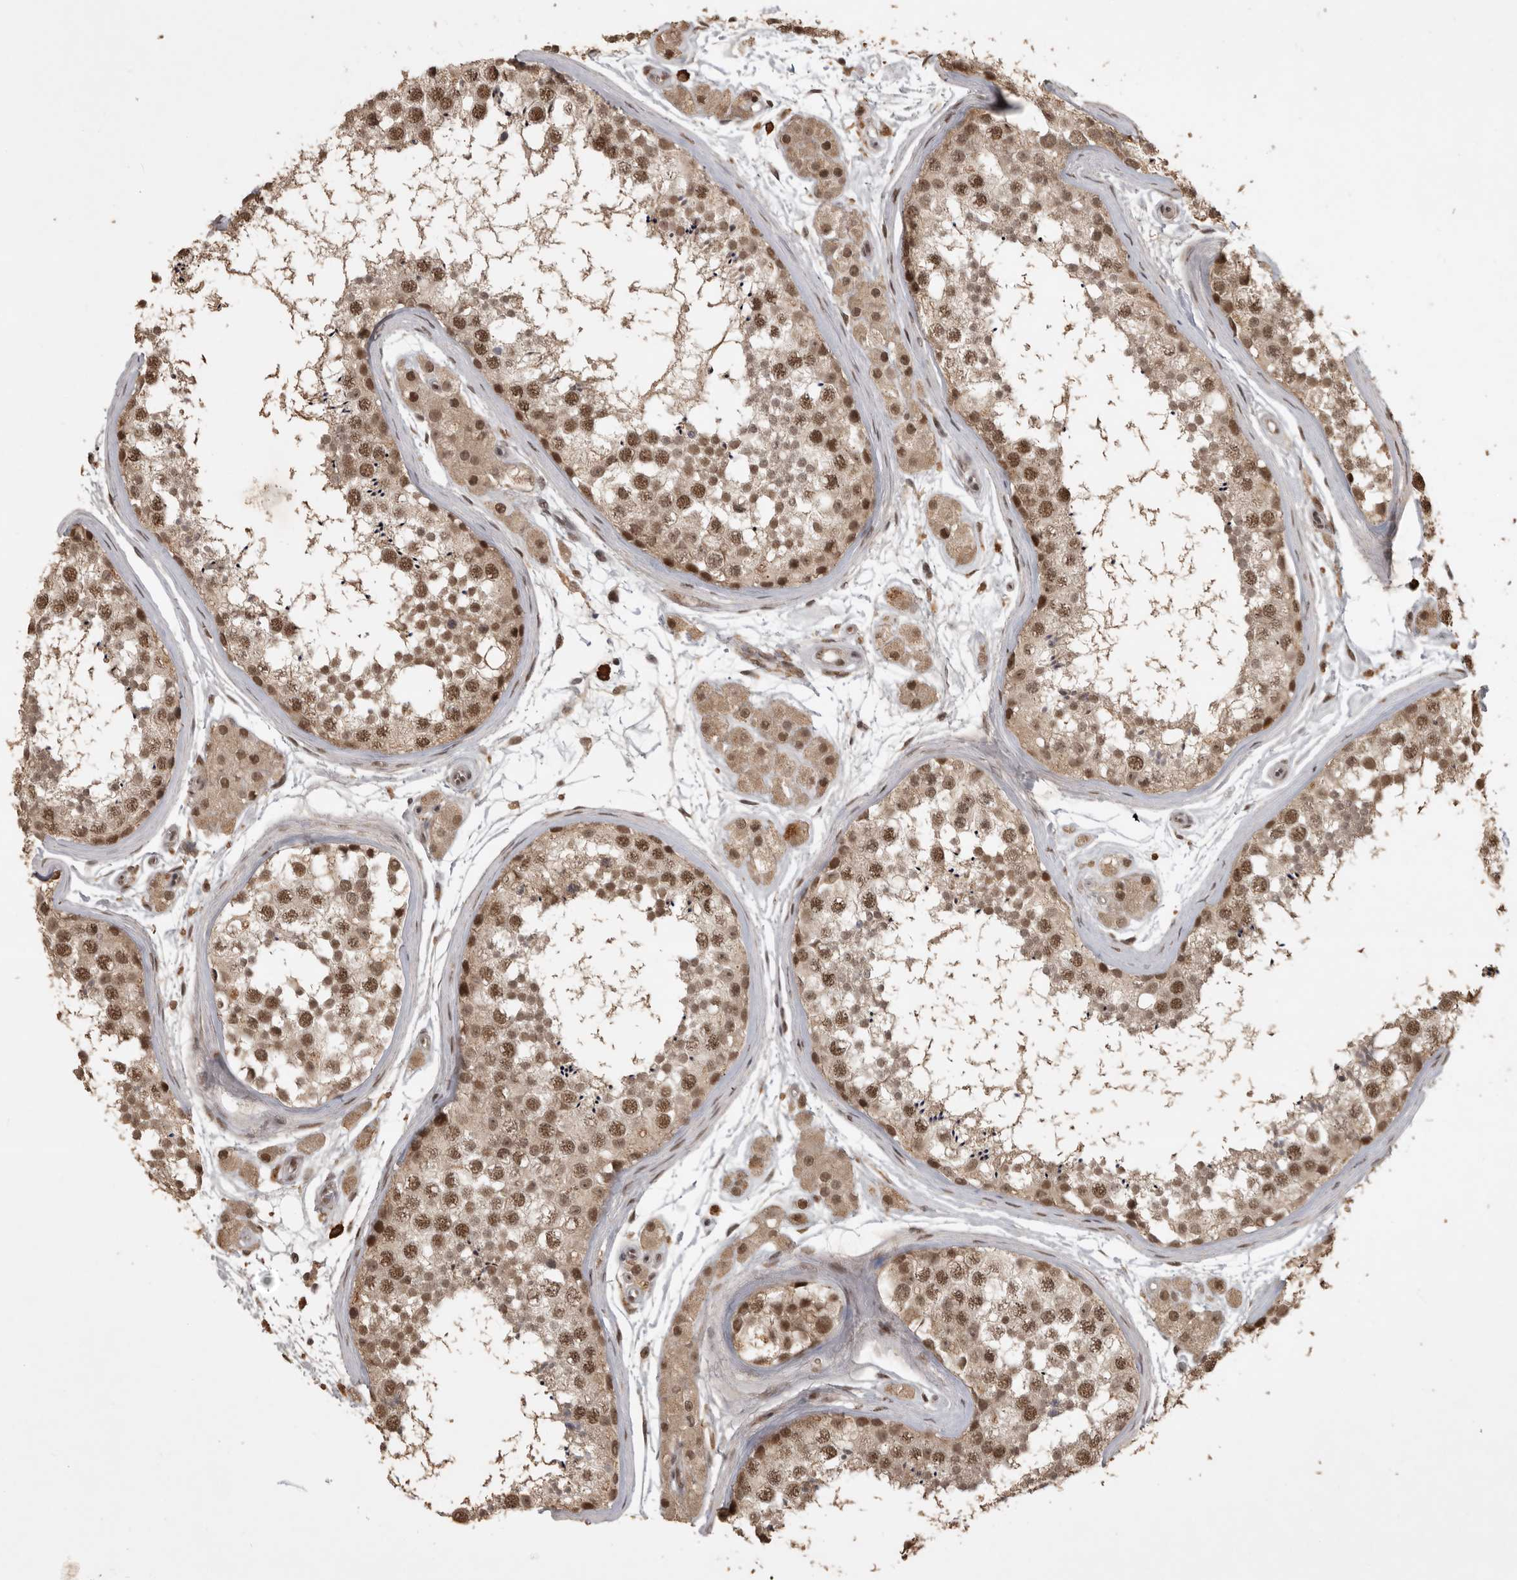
{"staining": {"intensity": "moderate", "quantity": ">75%", "location": "nuclear"}, "tissue": "testis", "cell_type": "Cells in seminiferous ducts", "image_type": "normal", "snomed": [{"axis": "morphology", "description": "Normal tissue, NOS"}, {"axis": "topography", "description": "Testis"}], "caption": "This image exhibits immunohistochemistry staining of benign human testis, with medium moderate nuclear positivity in approximately >75% of cells in seminiferous ducts.", "gene": "CBLL1", "patient": {"sex": "male", "age": 56}}